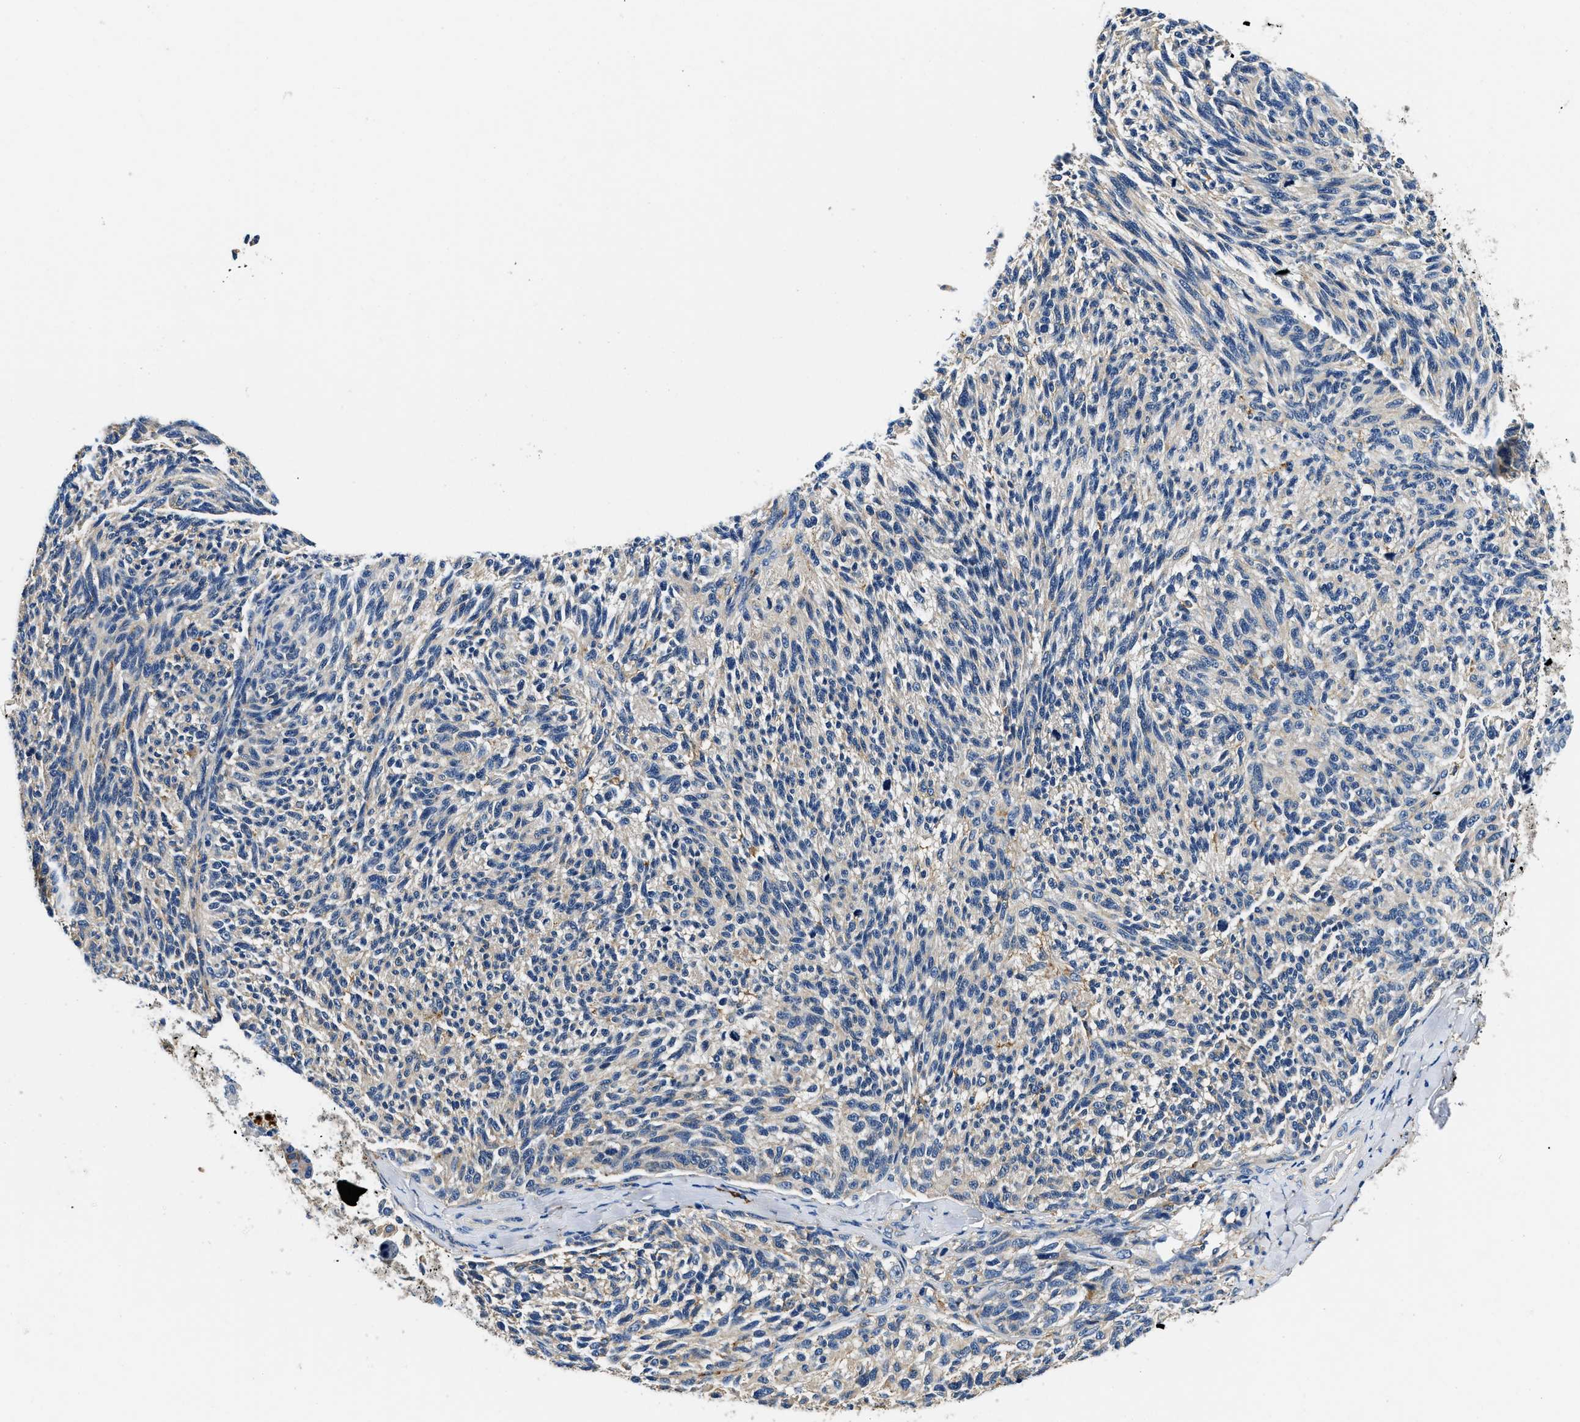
{"staining": {"intensity": "weak", "quantity": "25%-75%", "location": "cytoplasmic/membranous"}, "tissue": "melanoma", "cell_type": "Tumor cells", "image_type": "cancer", "snomed": [{"axis": "morphology", "description": "Malignant melanoma, NOS"}, {"axis": "topography", "description": "Skin"}], "caption": "This histopathology image exhibits immunohistochemistry staining of human melanoma, with low weak cytoplasmic/membranous expression in approximately 25%-75% of tumor cells.", "gene": "ZFAND3", "patient": {"sex": "female", "age": 73}}